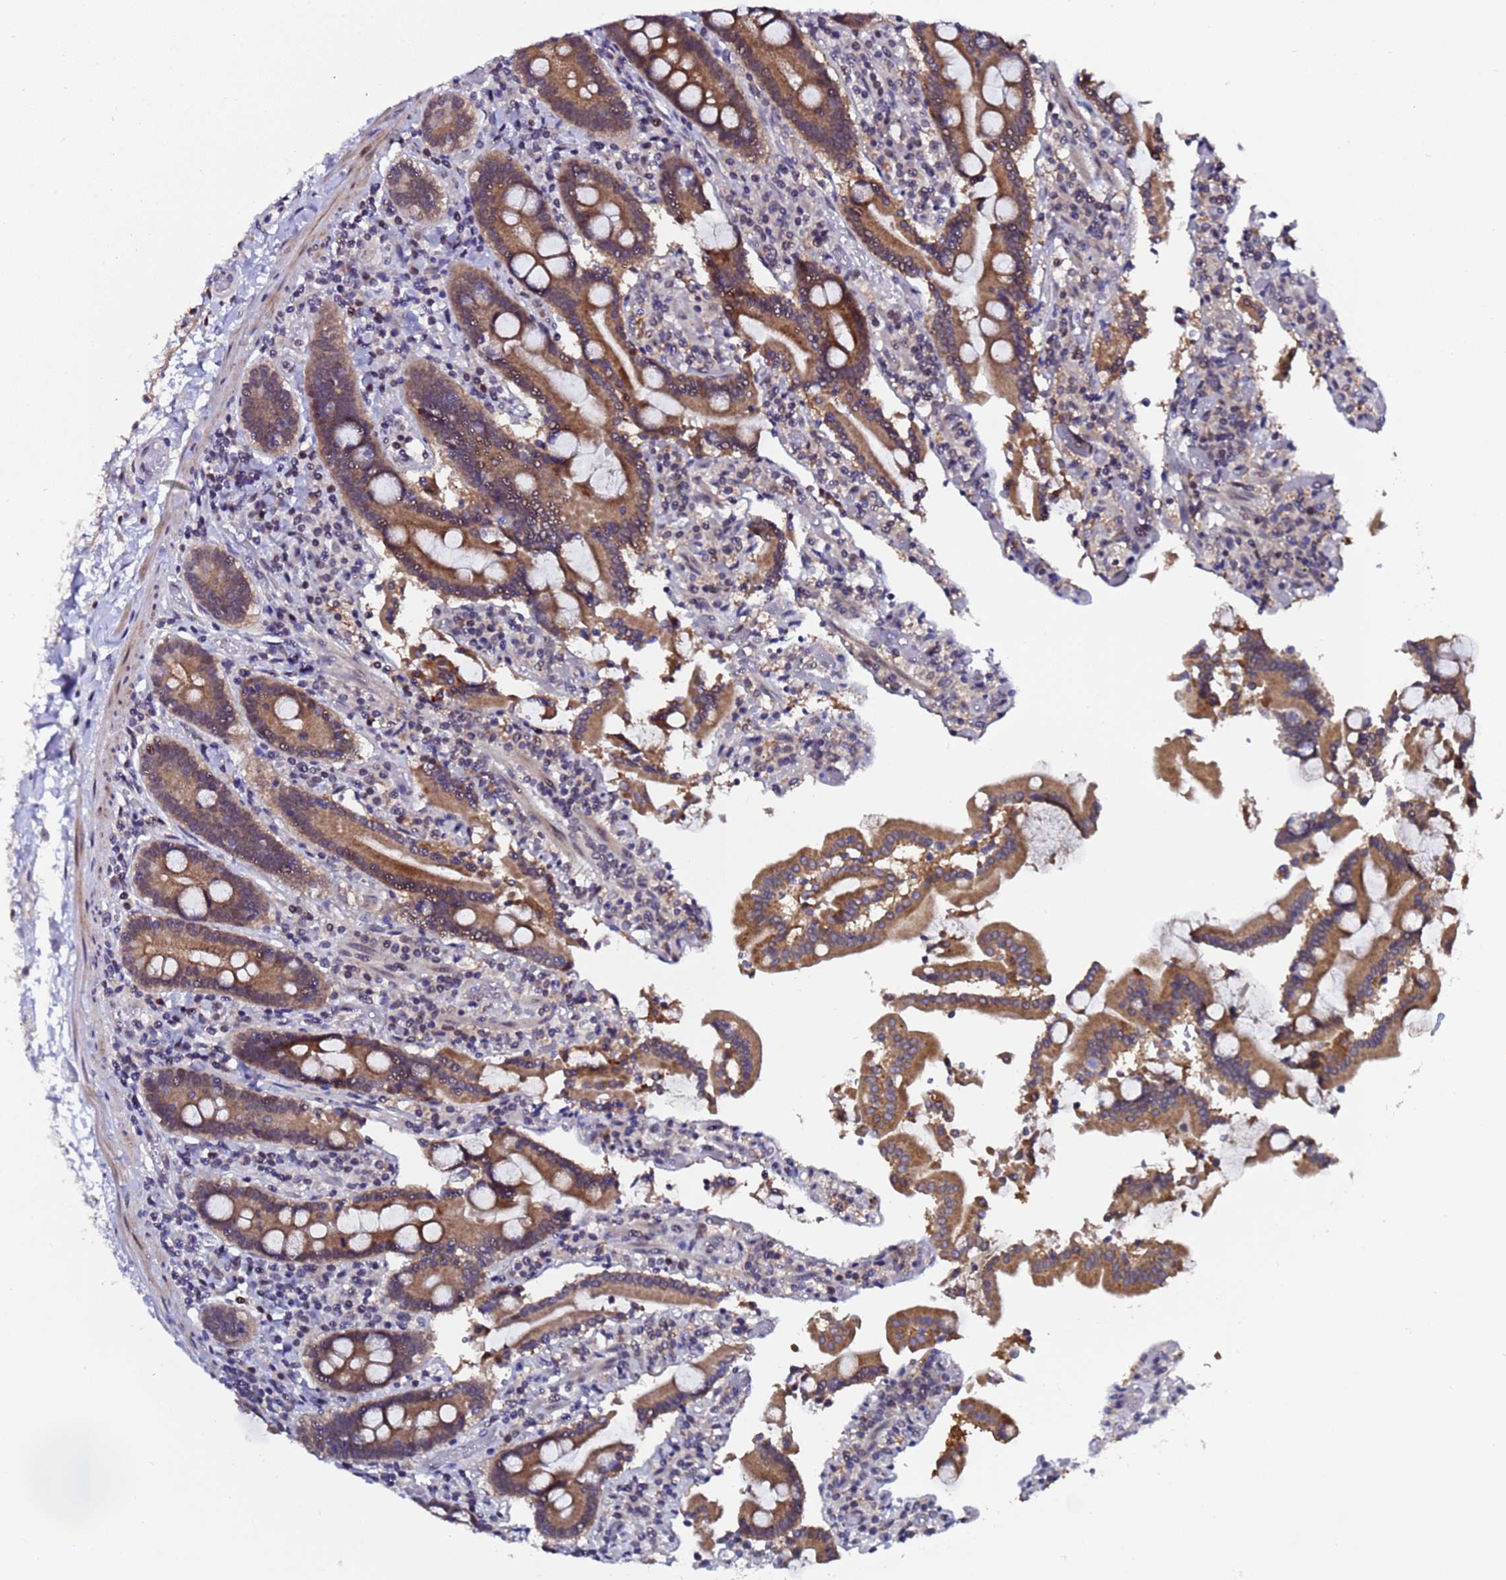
{"staining": {"intensity": "strong", "quantity": ">75%", "location": "cytoplasmic/membranous"}, "tissue": "duodenum", "cell_type": "Glandular cells", "image_type": "normal", "snomed": [{"axis": "morphology", "description": "Normal tissue, NOS"}, {"axis": "topography", "description": "Duodenum"}], "caption": "Strong cytoplasmic/membranous expression is appreciated in about >75% of glandular cells in unremarkable duodenum.", "gene": "ANAPC13", "patient": {"sex": "male", "age": 55}}